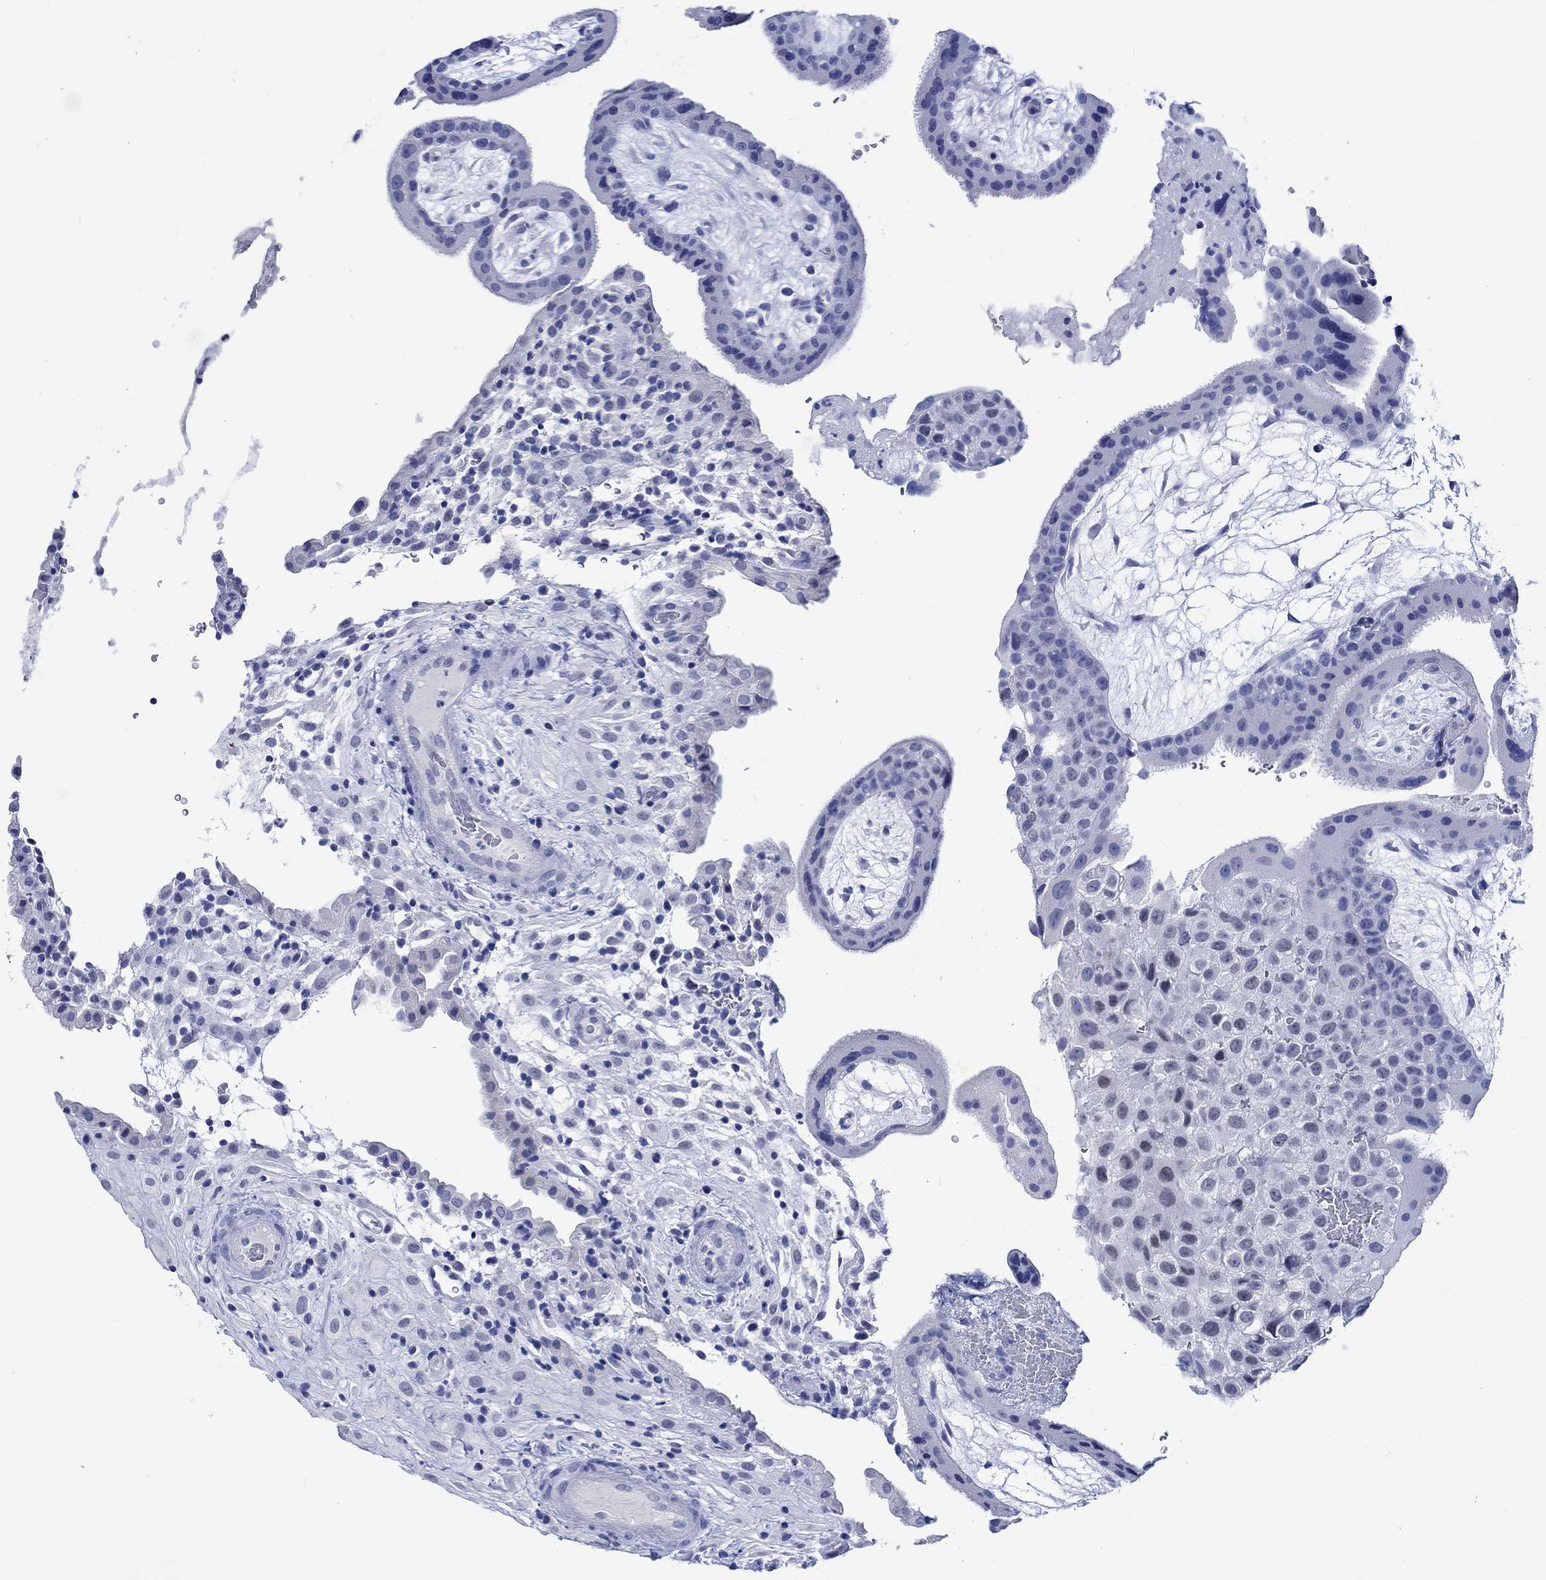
{"staining": {"intensity": "negative", "quantity": "none", "location": "none"}, "tissue": "placenta", "cell_type": "Decidual cells", "image_type": "normal", "snomed": [{"axis": "morphology", "description": "Normal tissue, NOS"}, {"axis": "topography", "description": "Placenta"}], "caption": "The immunohistochemistry (IHC) histopathology image has no significant staining in decidual cells of placenta.", "gene": "KLHL33", "patient": {"sex": "female", "age": 19}}